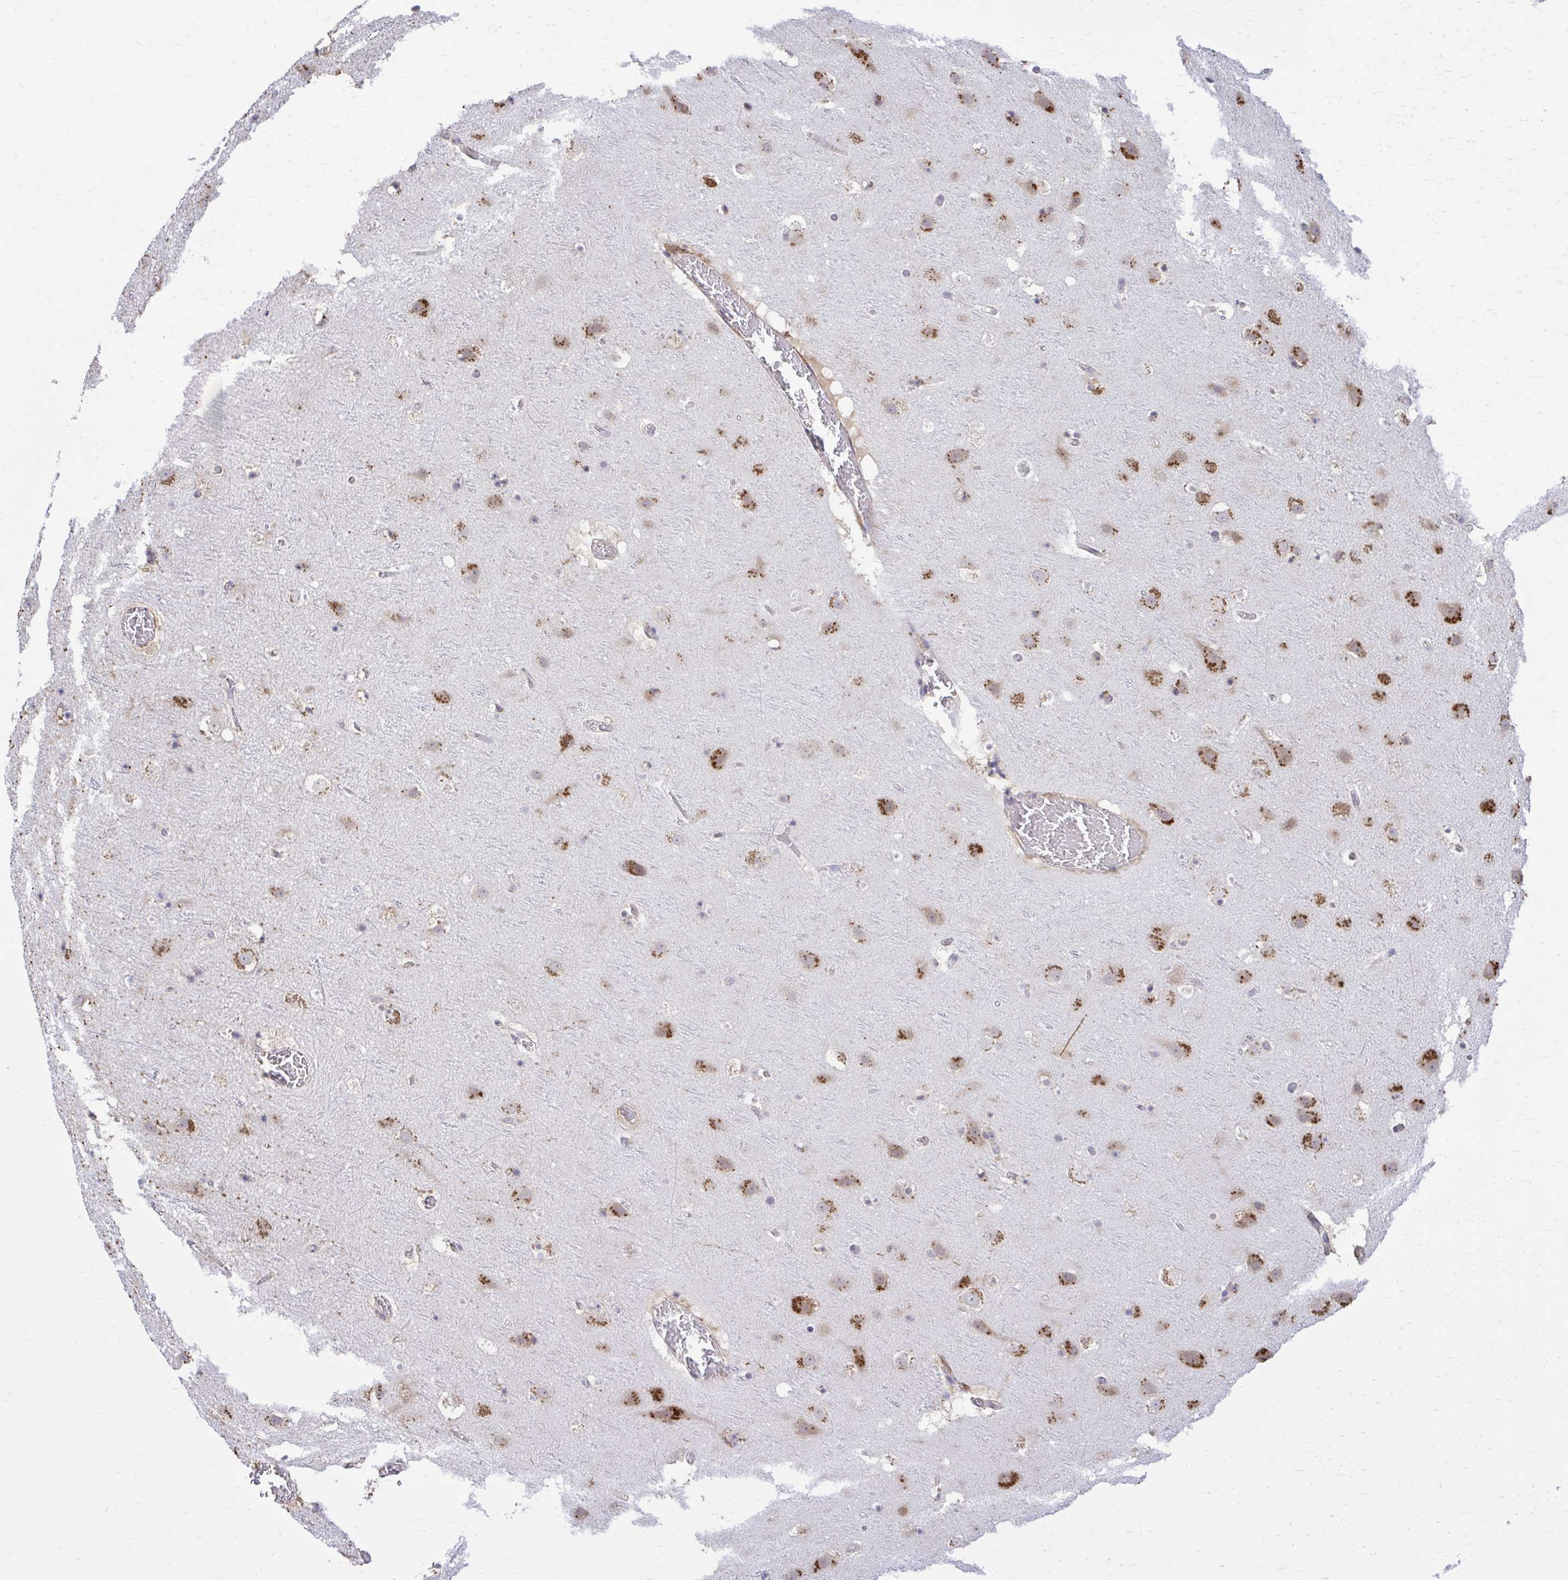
{"staining": {"intensity": "moderate", "quantity": "<25%", "location": "cytoplasmic/membranous"}, "tissue": "cerebral cortex", "cell_type": "Endothelial cells", "image_type": "normal", "snomed": [{"axis": "morphology", "description": "Normal tissue, NOS"}, {"axis": "topography", "description": "Cerebral cortex"}], "caption": "A brown stain labels moderate cytoplasmic/membranous staining of a protein in endothelial cells of normal human cerebral cortex. (IHC, brightfield microscopy, high magnification).", "gene": "RPS15", "patient": {"sex": "female", "age": 42}}